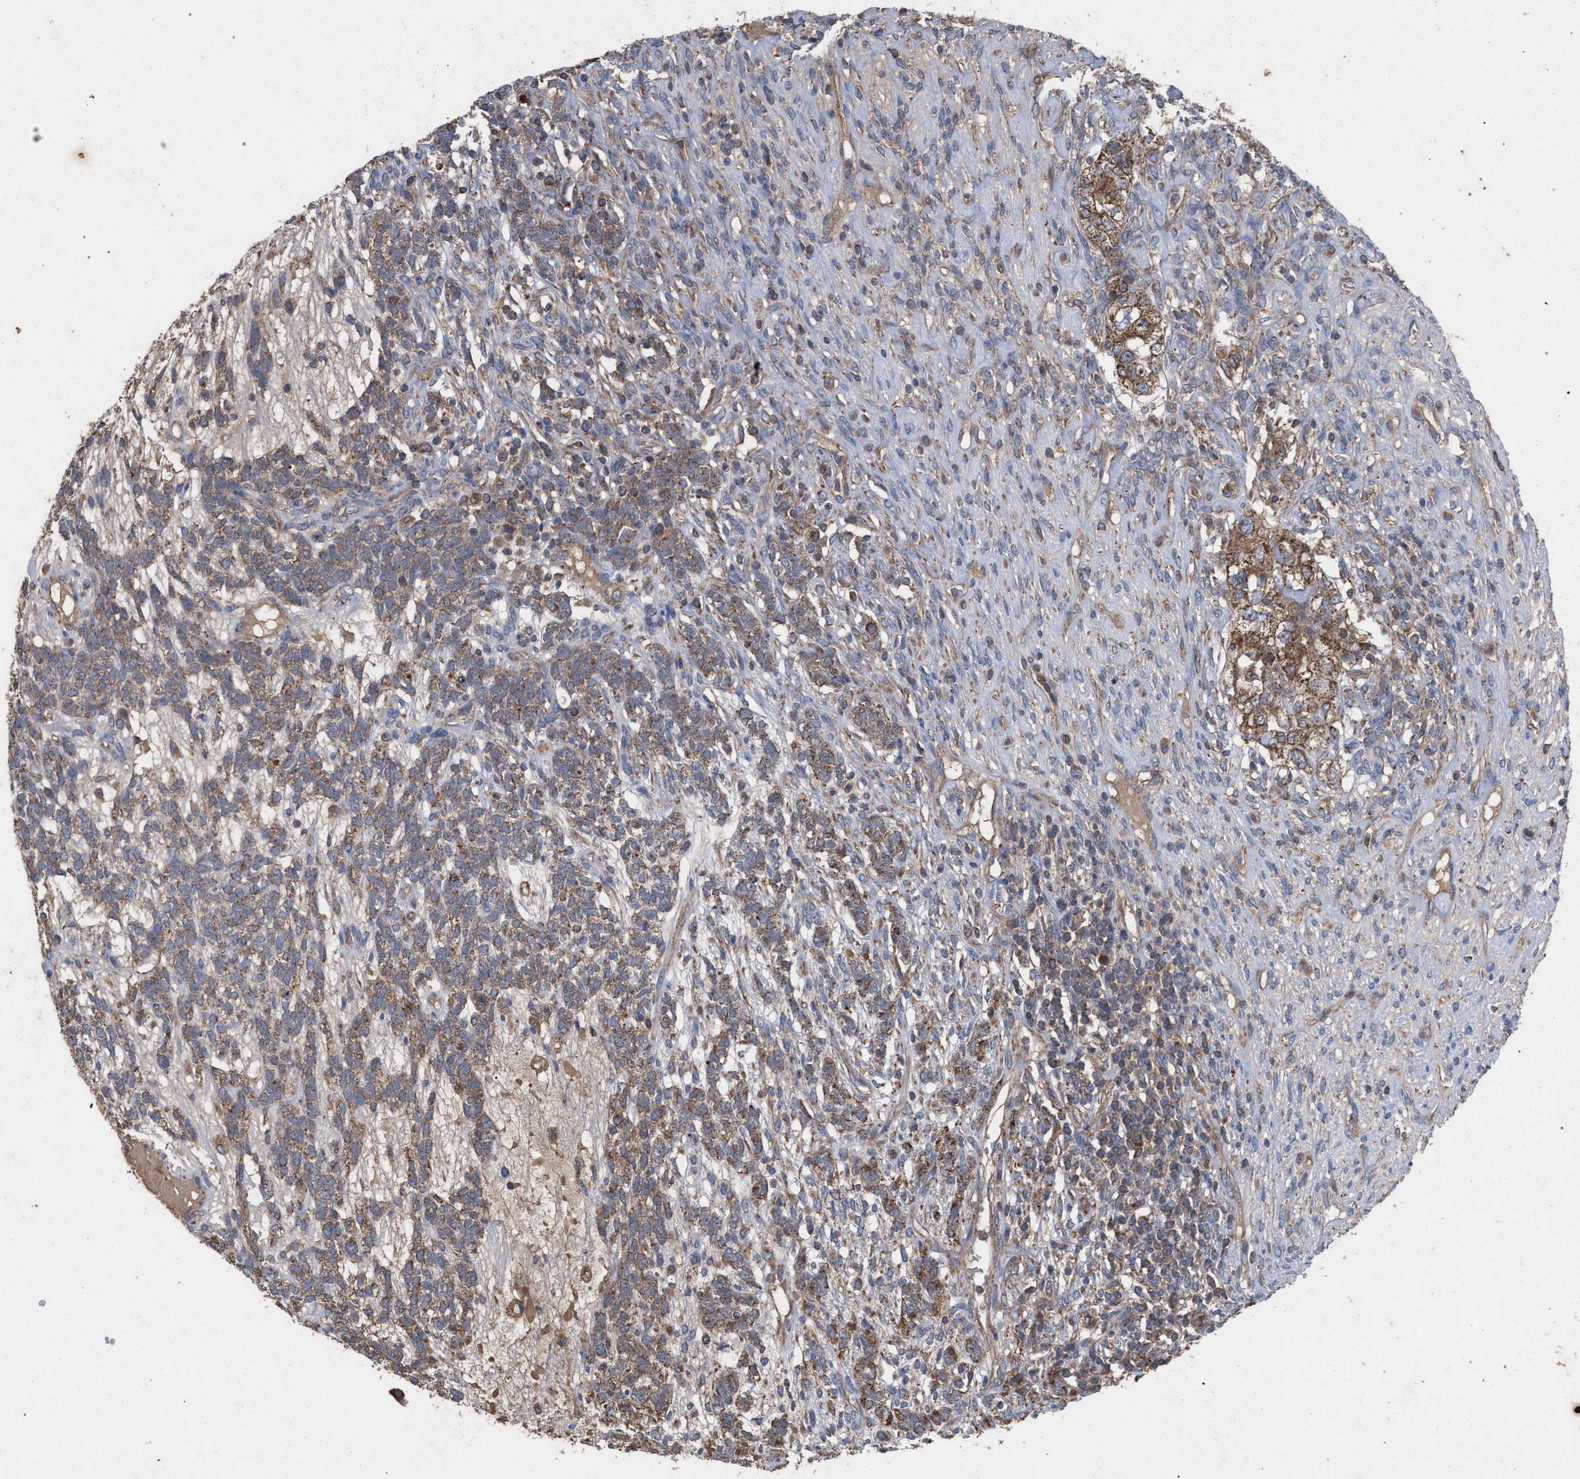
{"staining": {"intensity": "moderate", "quantity": ">75%", "location": "cytoplasmic/membranous"}, "tissue": "testis cancer", "cell_type": "Tumor cells", "image_type": "cancer", "snomed": [{"axis": "morphology", "description": "Seminoma, NOS"}, {"axis": "topography", "description": "Testis"}], "caption": "About >75% of tumor cells in human testis seminoma show moderate cytoplasmic/membranous protein staining as visualized by brown immunohistochemical staining.", "gene": "BCL2L12", "patient": {"sex": "male", "age": 28}}